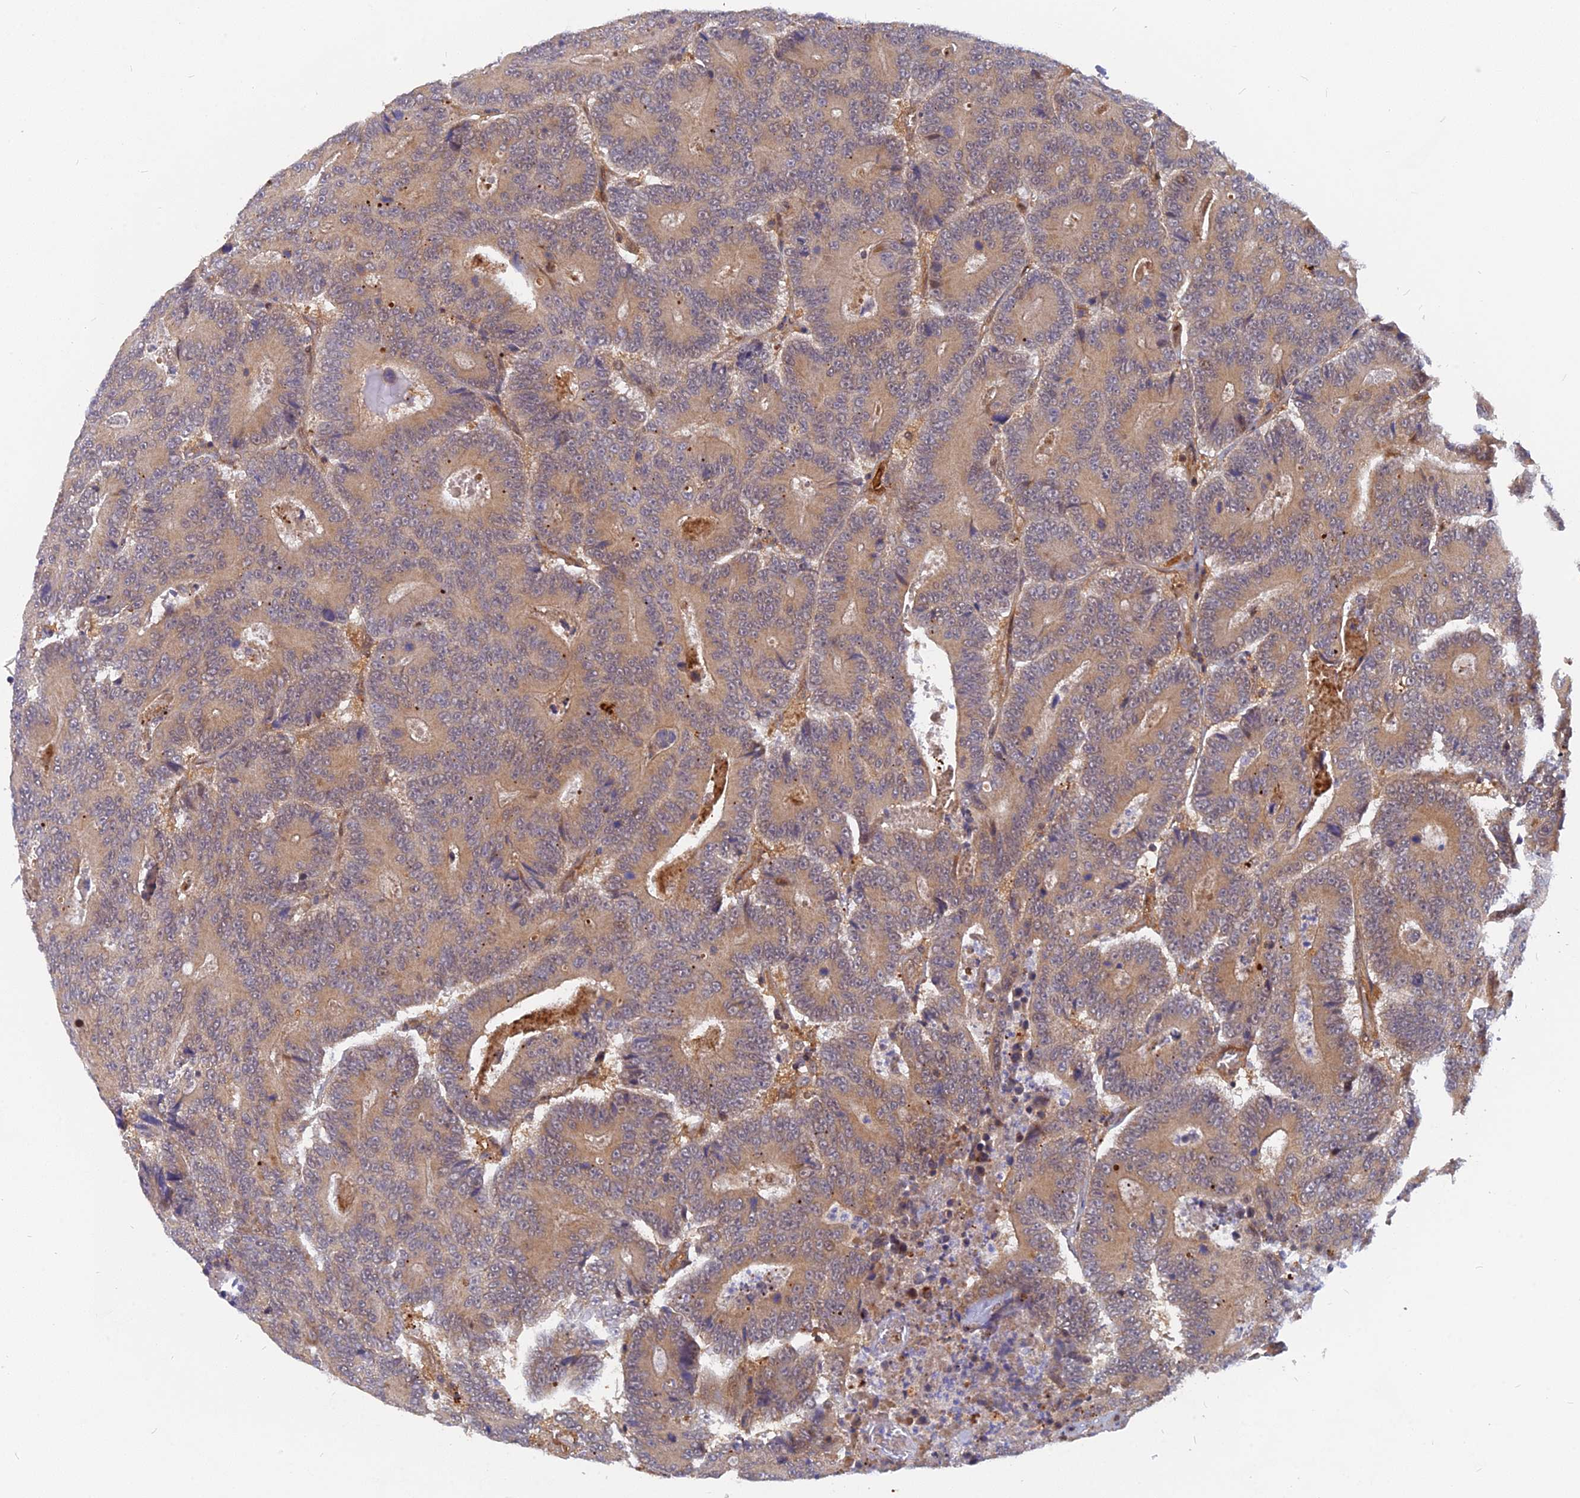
{"staining": {"intensity": "moderate", "quantity": ">75%", "location": "cytoplasmic/membranous"}, "tissue": "colorectal cancer", "cell_type": "Tumor cells", "image_type": "cancer", "snomed": [{"axis": "morphology", "description": "Adenocarcinoma, NOS"}, {"axis": "topography", "description": "Colon"}], "caption": "Immunohistochemistry (IHC) (DAB) staining of human colorectal cancer (adenocarcinoma) exhibits moderate cytoplasmic/membranous protein positivity in approximately >75% of tumor cells. (DAB (3,3'-diaminobenzidine) = brown stain, brightfield microscopy at high magnification).", "gene": "ARL2BP", "patient": {"sex": "male", "age": 83}}